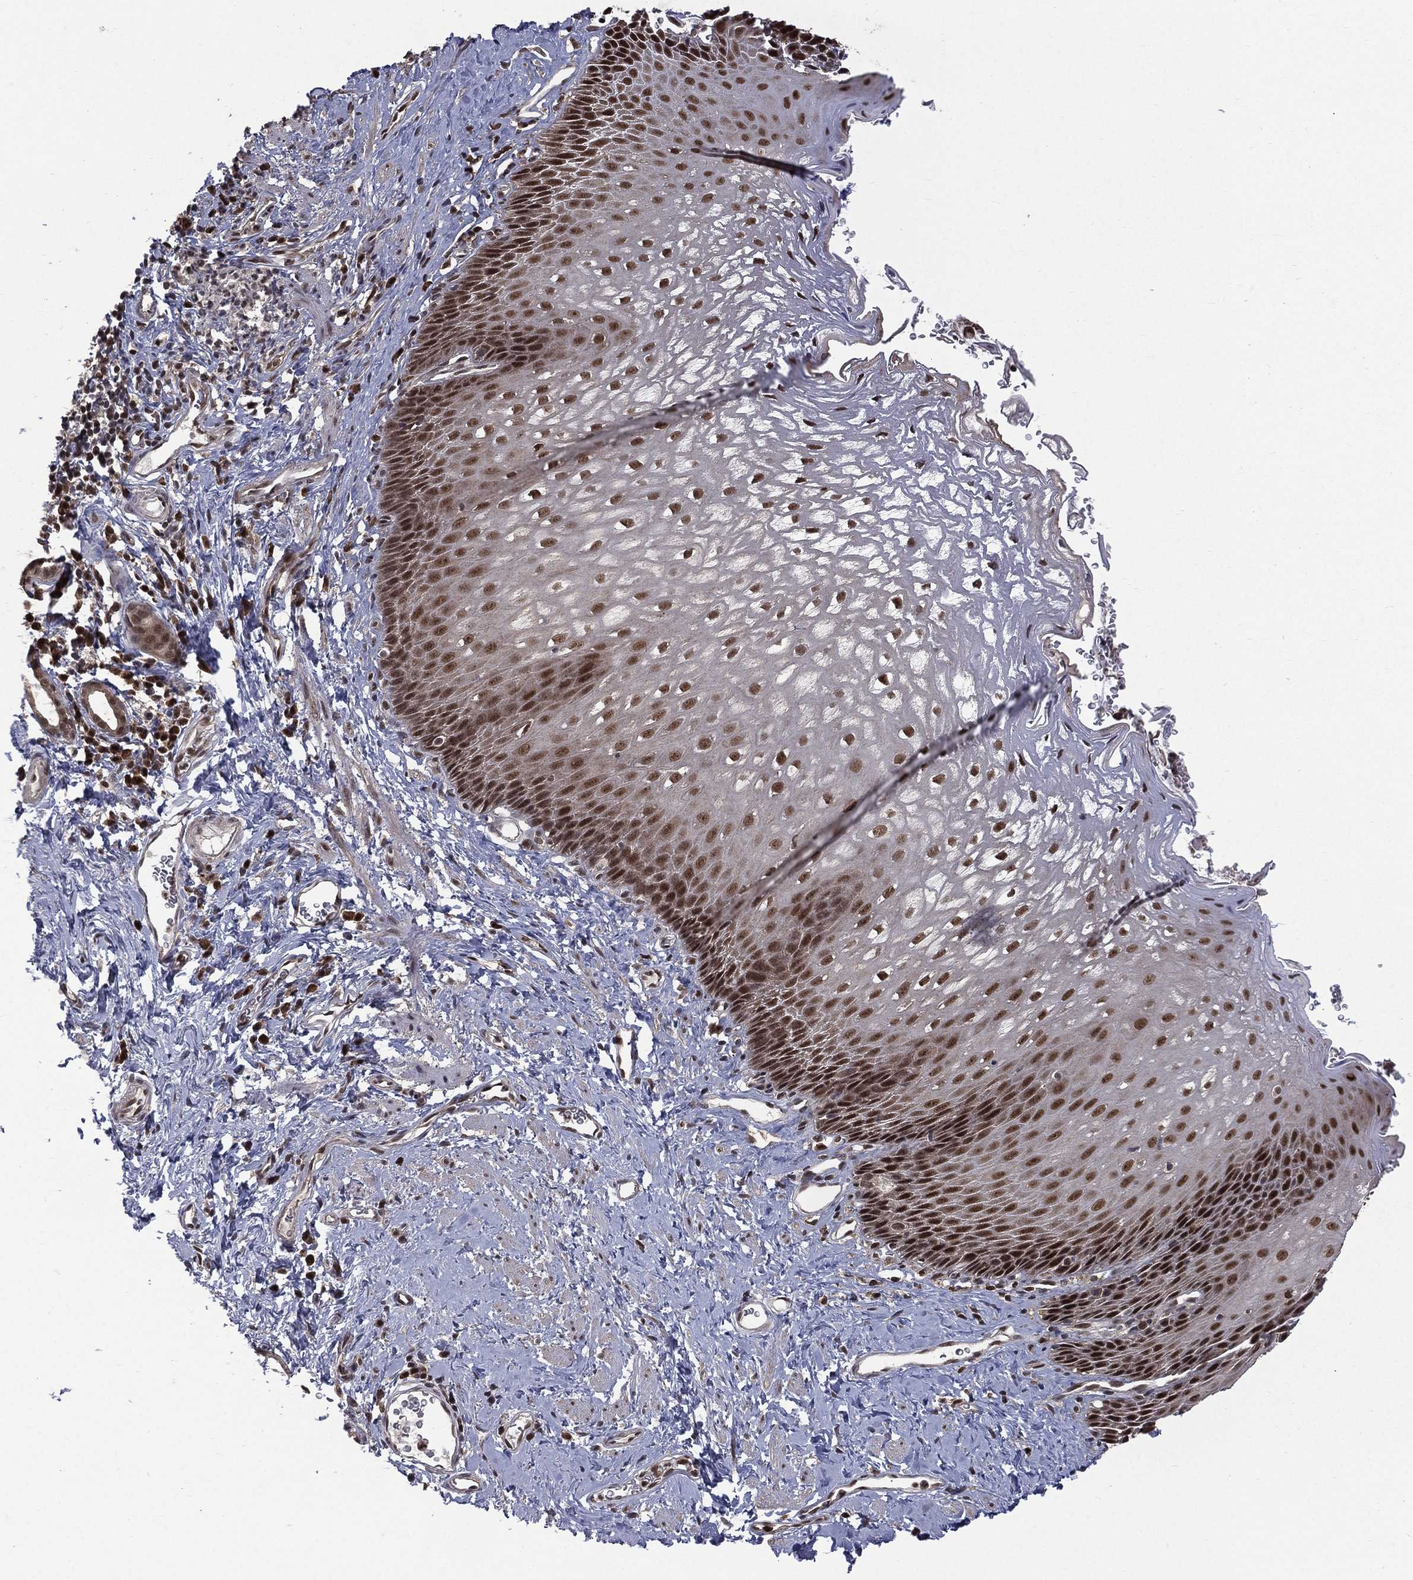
{"staining": {"intensity": "strong", "quantity": "25%-75%", "location": "nuclear"}, "tissue": "esophagus", "cell_type": "Squamous epithelial cells", "image_type": "normal", "snomed": [{"axis": "morphology", "description": "Normal tissue, NOS"}, {"axis": "topography", "description": "Esophagus"}], "caption": "This image displays IHC staining of benign esophagus, with high strong nuclear positivity in approximately 25%-75% of squamous epithelial cells.", "gene": "JMJD6", "patient": {"sex": "male", "age": 64}}